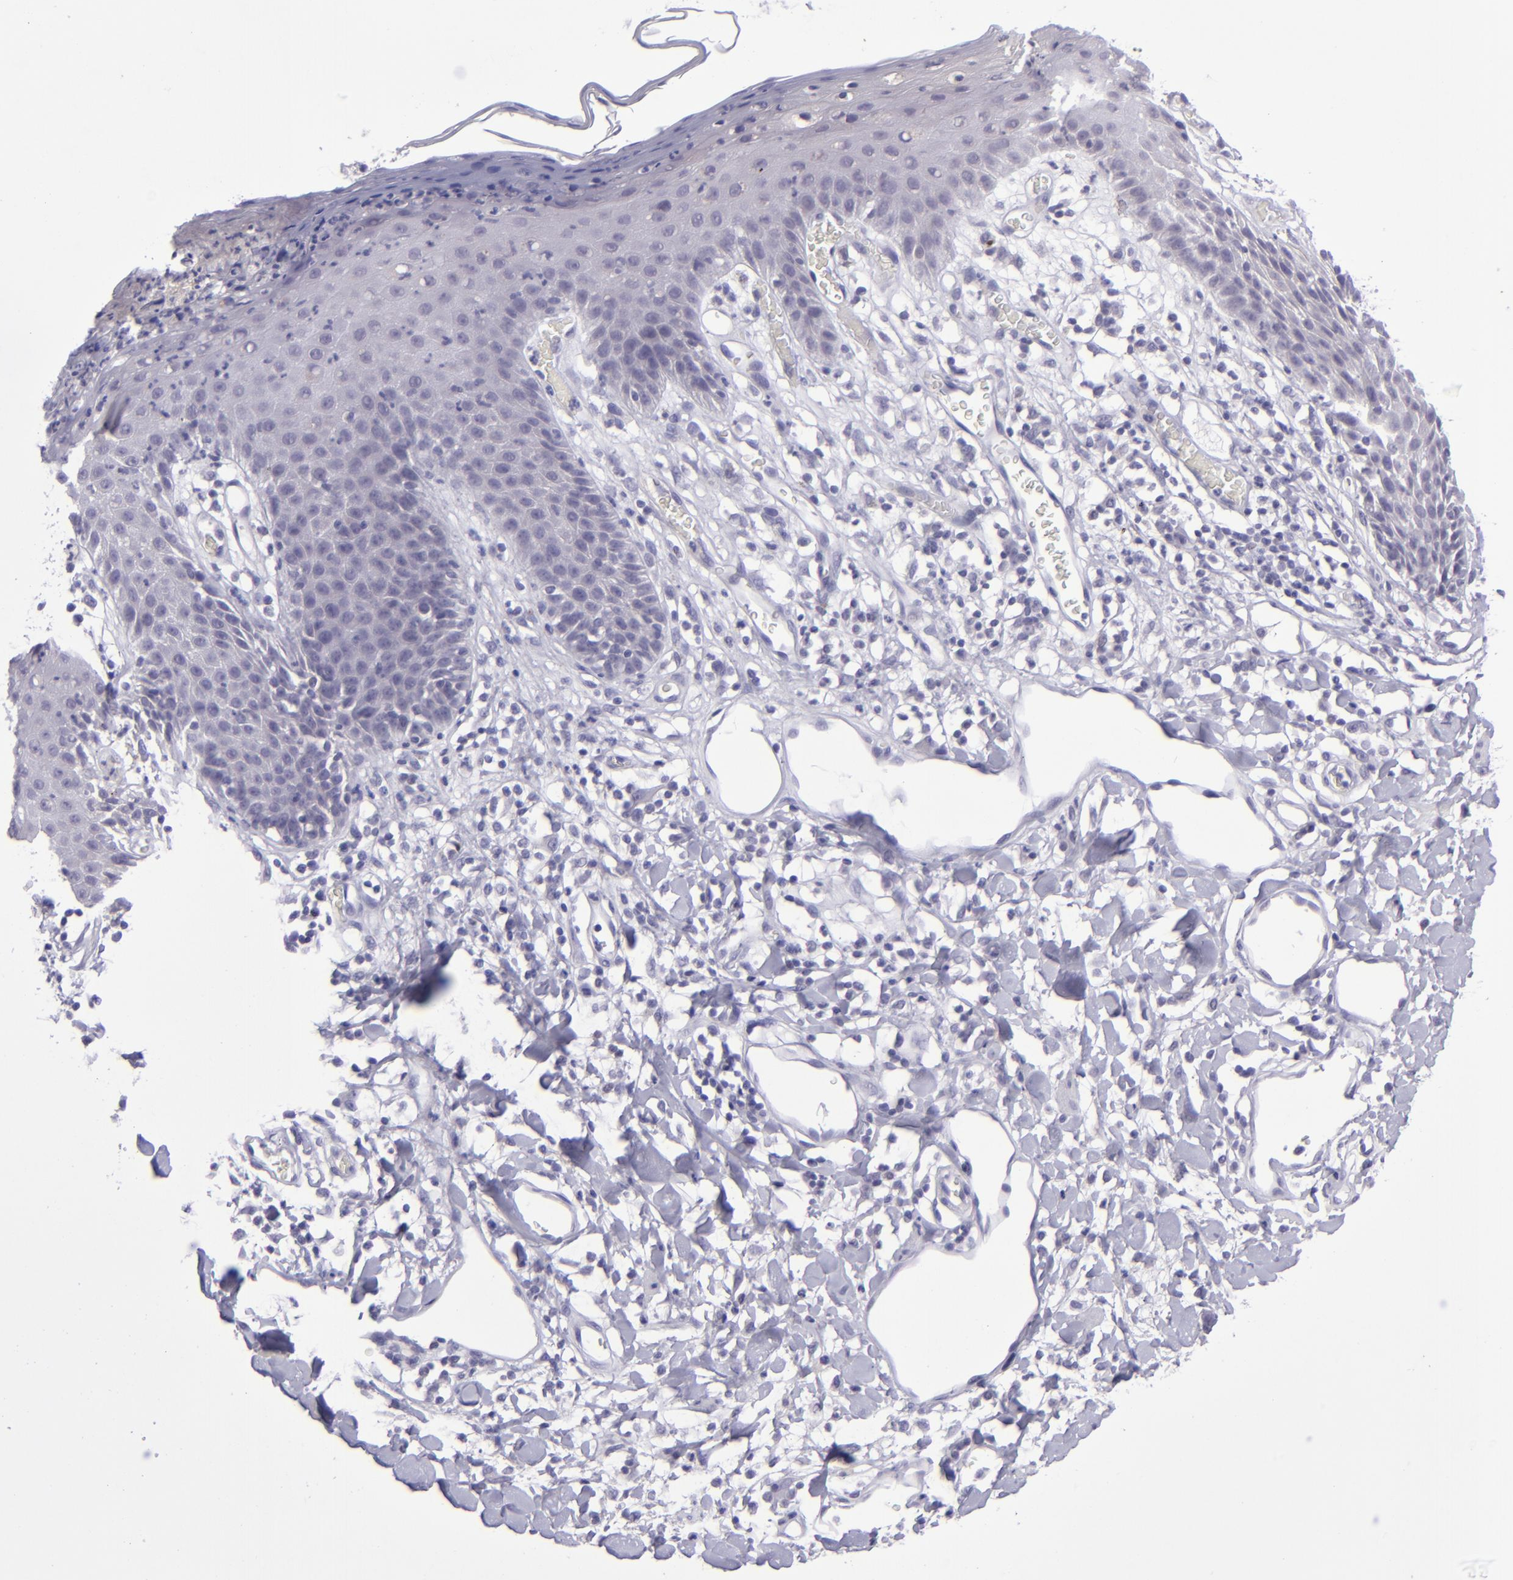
{"staining": {"intensity": "negative", "quantity": "none", "location": "none"}, "tissue": "skin", "cell_type": "Epidermal cells", "image_type": "normal", "snomed": [{"axis": "morphology", "description": "Normal tissue, NOS"}, {"axis": "topography", "description": "Vulva"}, {"axis": "topography", "description": "Peripheral nerve tissue"}], "caption": "DAB (3,3'-diaminobenzidine) immunohistochemical staining of benign skin reveals no significant positivity in epidermal cells.", "gene": "POU2F2", "patient": {"sex": "female", "age": 68}}